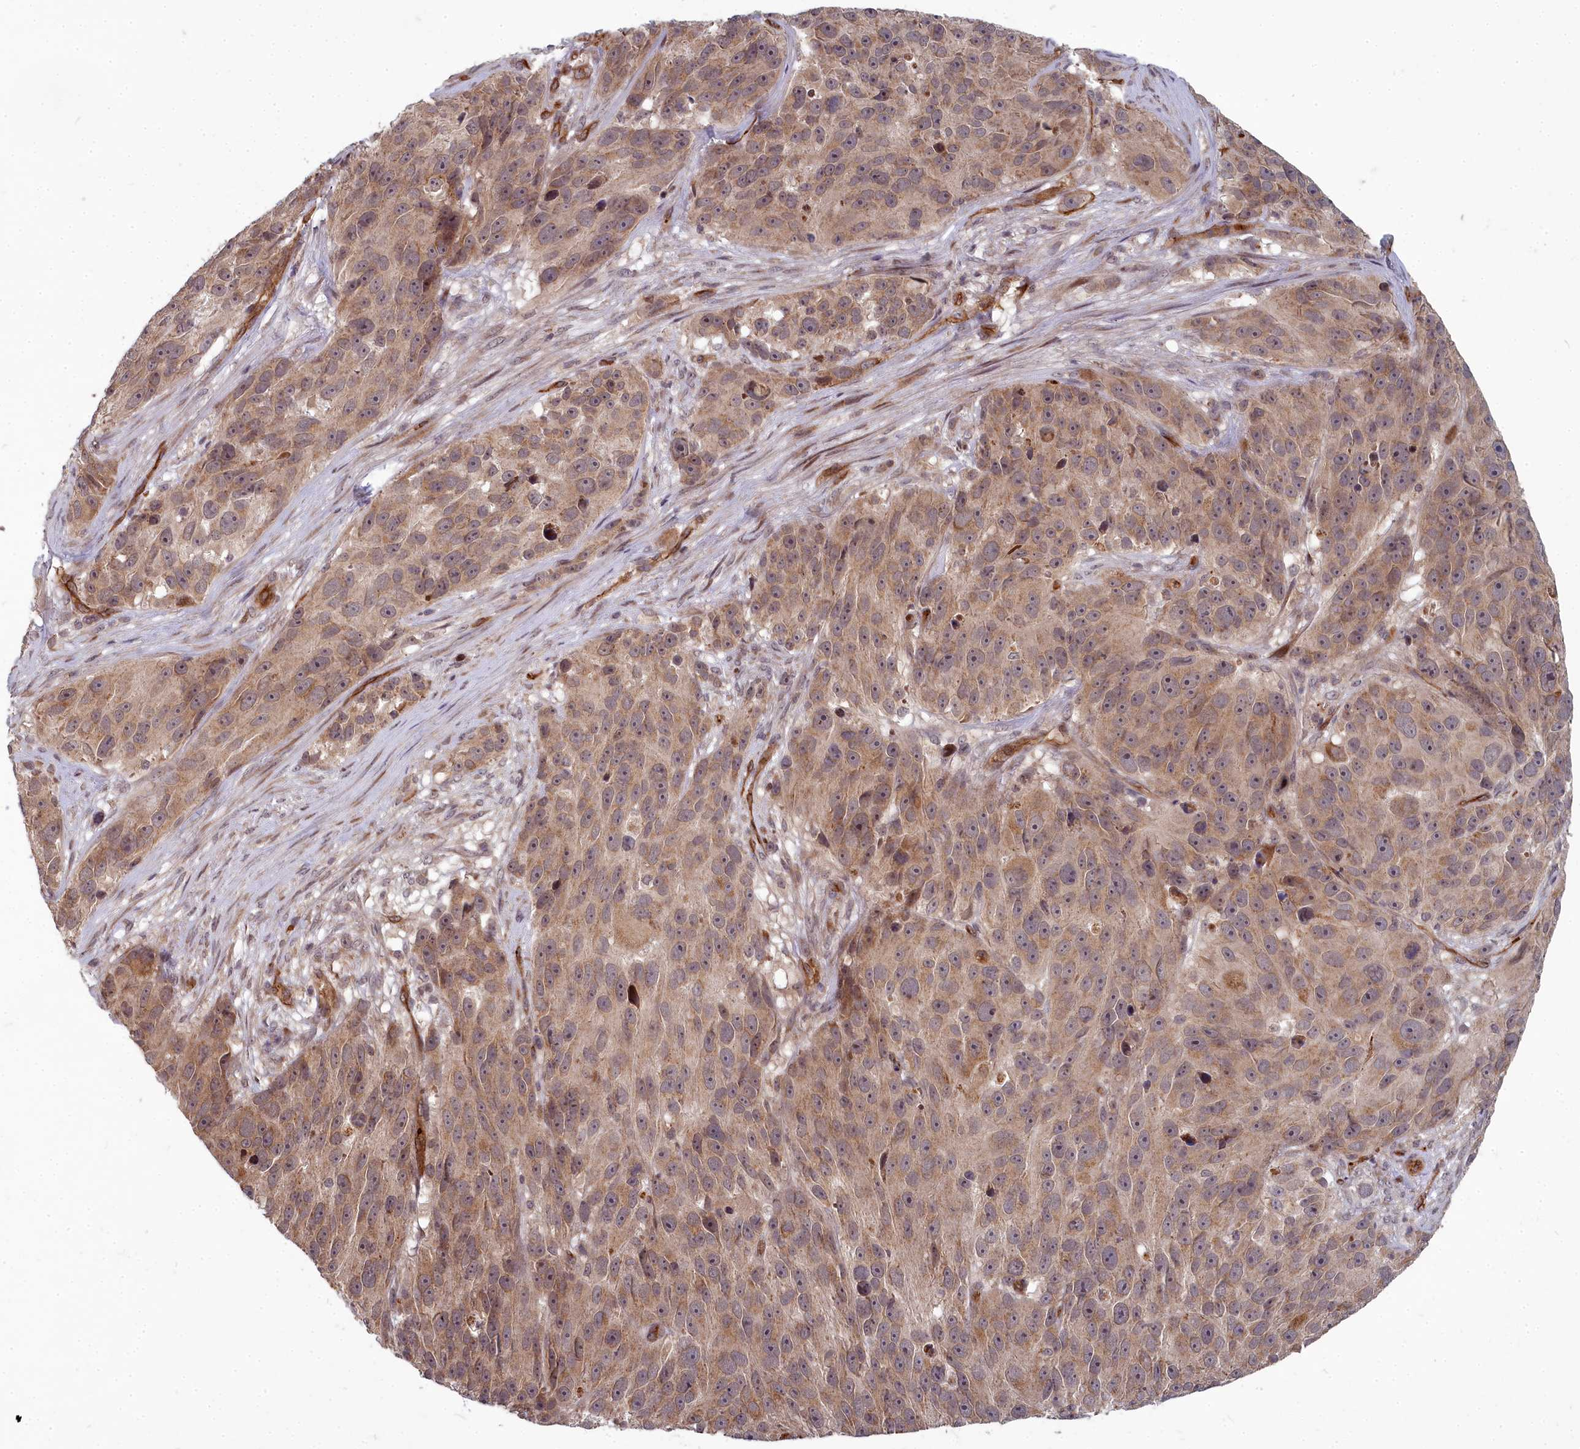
{"staining": {"intensity": "weak", "quantity": ">75%", "location": "cytoplasmic/membranous,nuclear"}, "tissue": "melanoma", "cell_type": "Tumor cells", "image_type": "cancer", "snomed": [{"axis": "morphology", "description": "Malignant melanoma, NOS"}, {"axis": "topography", "description": "Skin"}], "caption": "Malignant melanoma stained with a brown dye exhibits weak cytoplasmic/membranous and nuclear positive staining in approximately >75% of tumor cells.", "gene": "TSPYL4", "patient": {"sex": "male", "age": 84}}